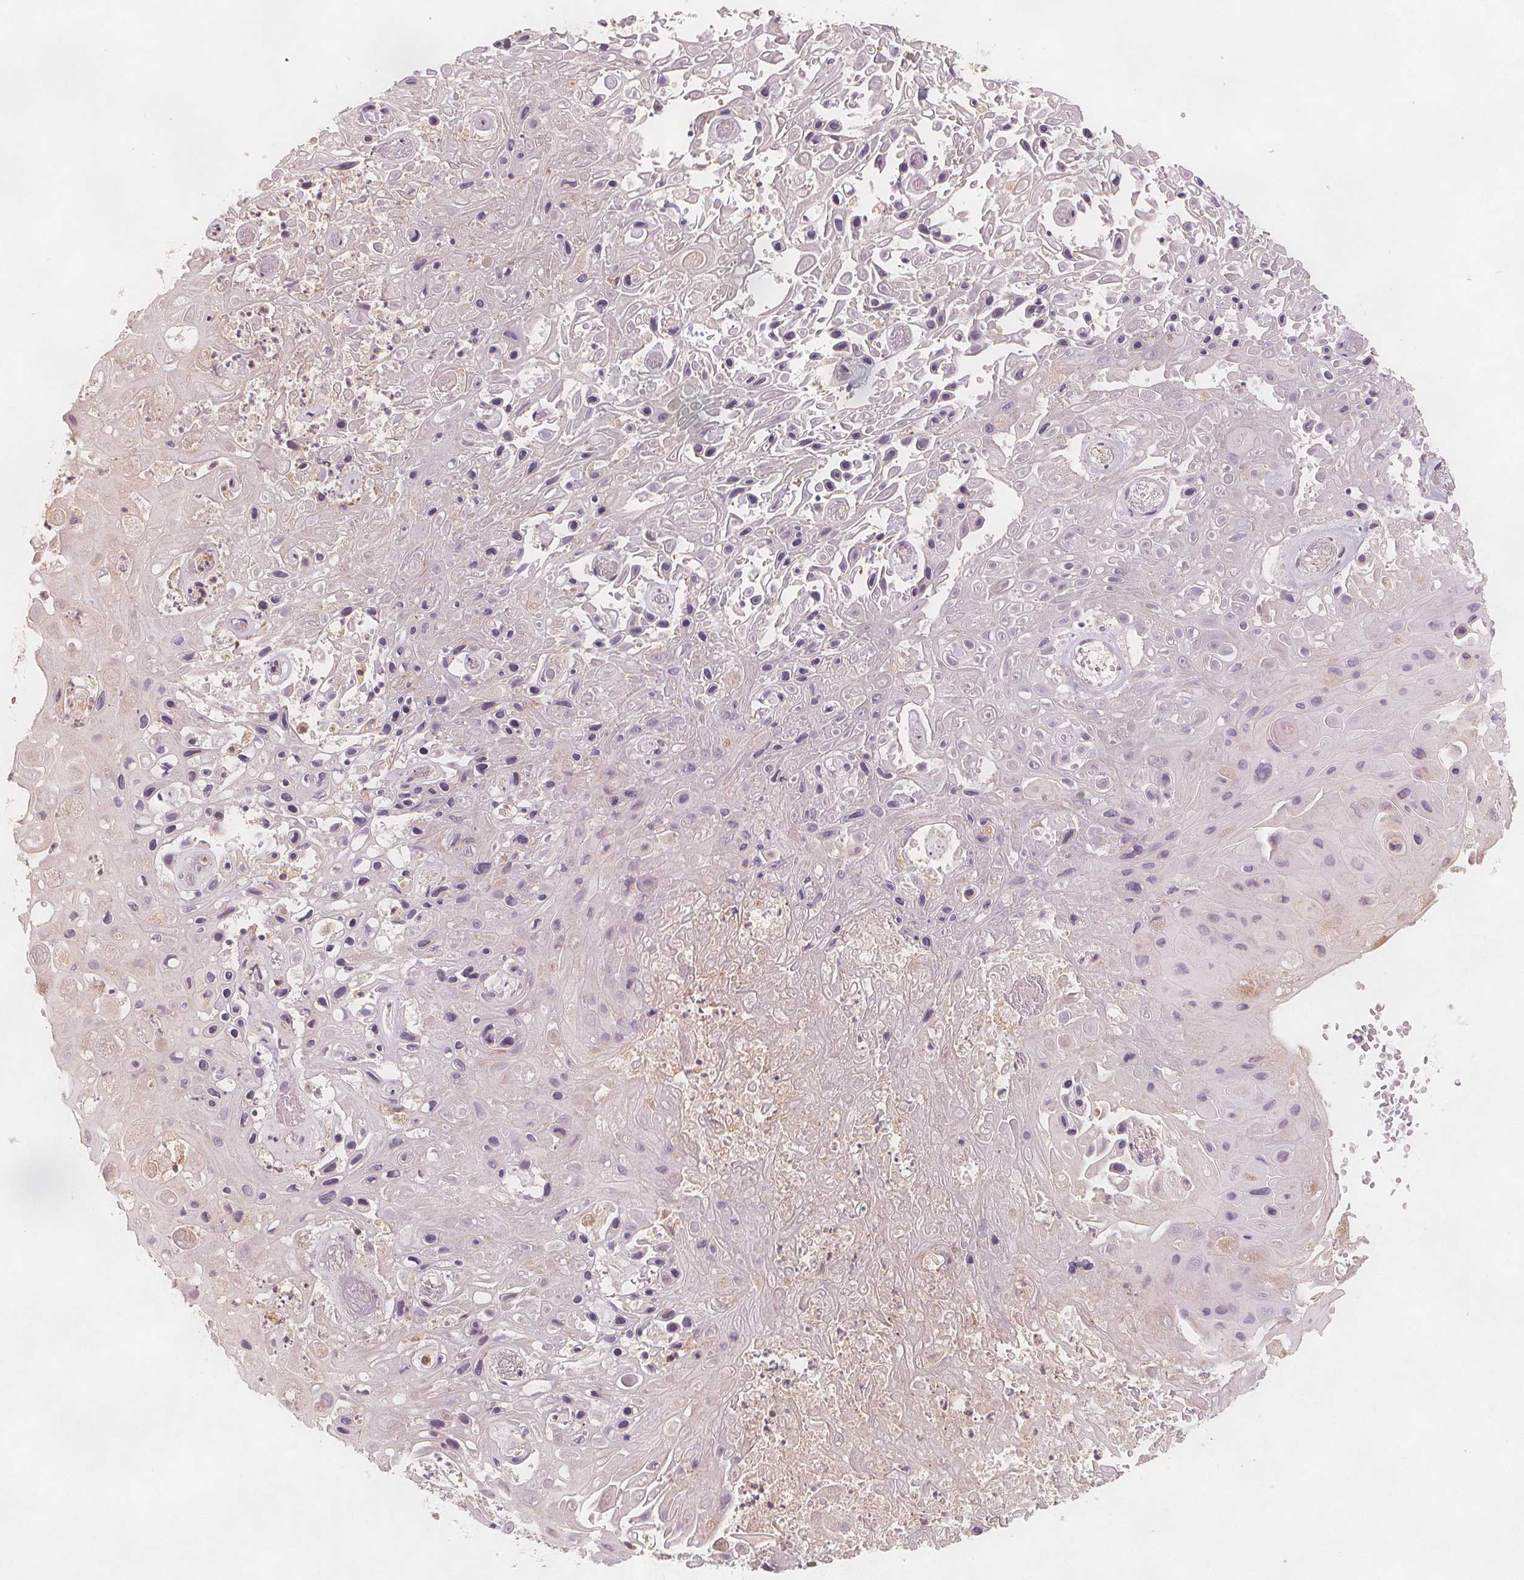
{"staining": {"intensity": "negative", "quantity": "none", "location": "none"}, "tissue": "skin cancer", "cell_type": "Tumor cells", "image_type": "cancer", "snomed": [{"axis": "morphology", "description": "Squamous cell carcinoma, NOS"}, {"axis": "topography", "description": "Skin"}], "caption": "This is an immunohistochemistry (IHC) histopathology image of skin squamous cell carcinoma. There is no staining in tumor cells.", "gene": "NCSTN", "patient": {"sex": "male", "age": 82}}